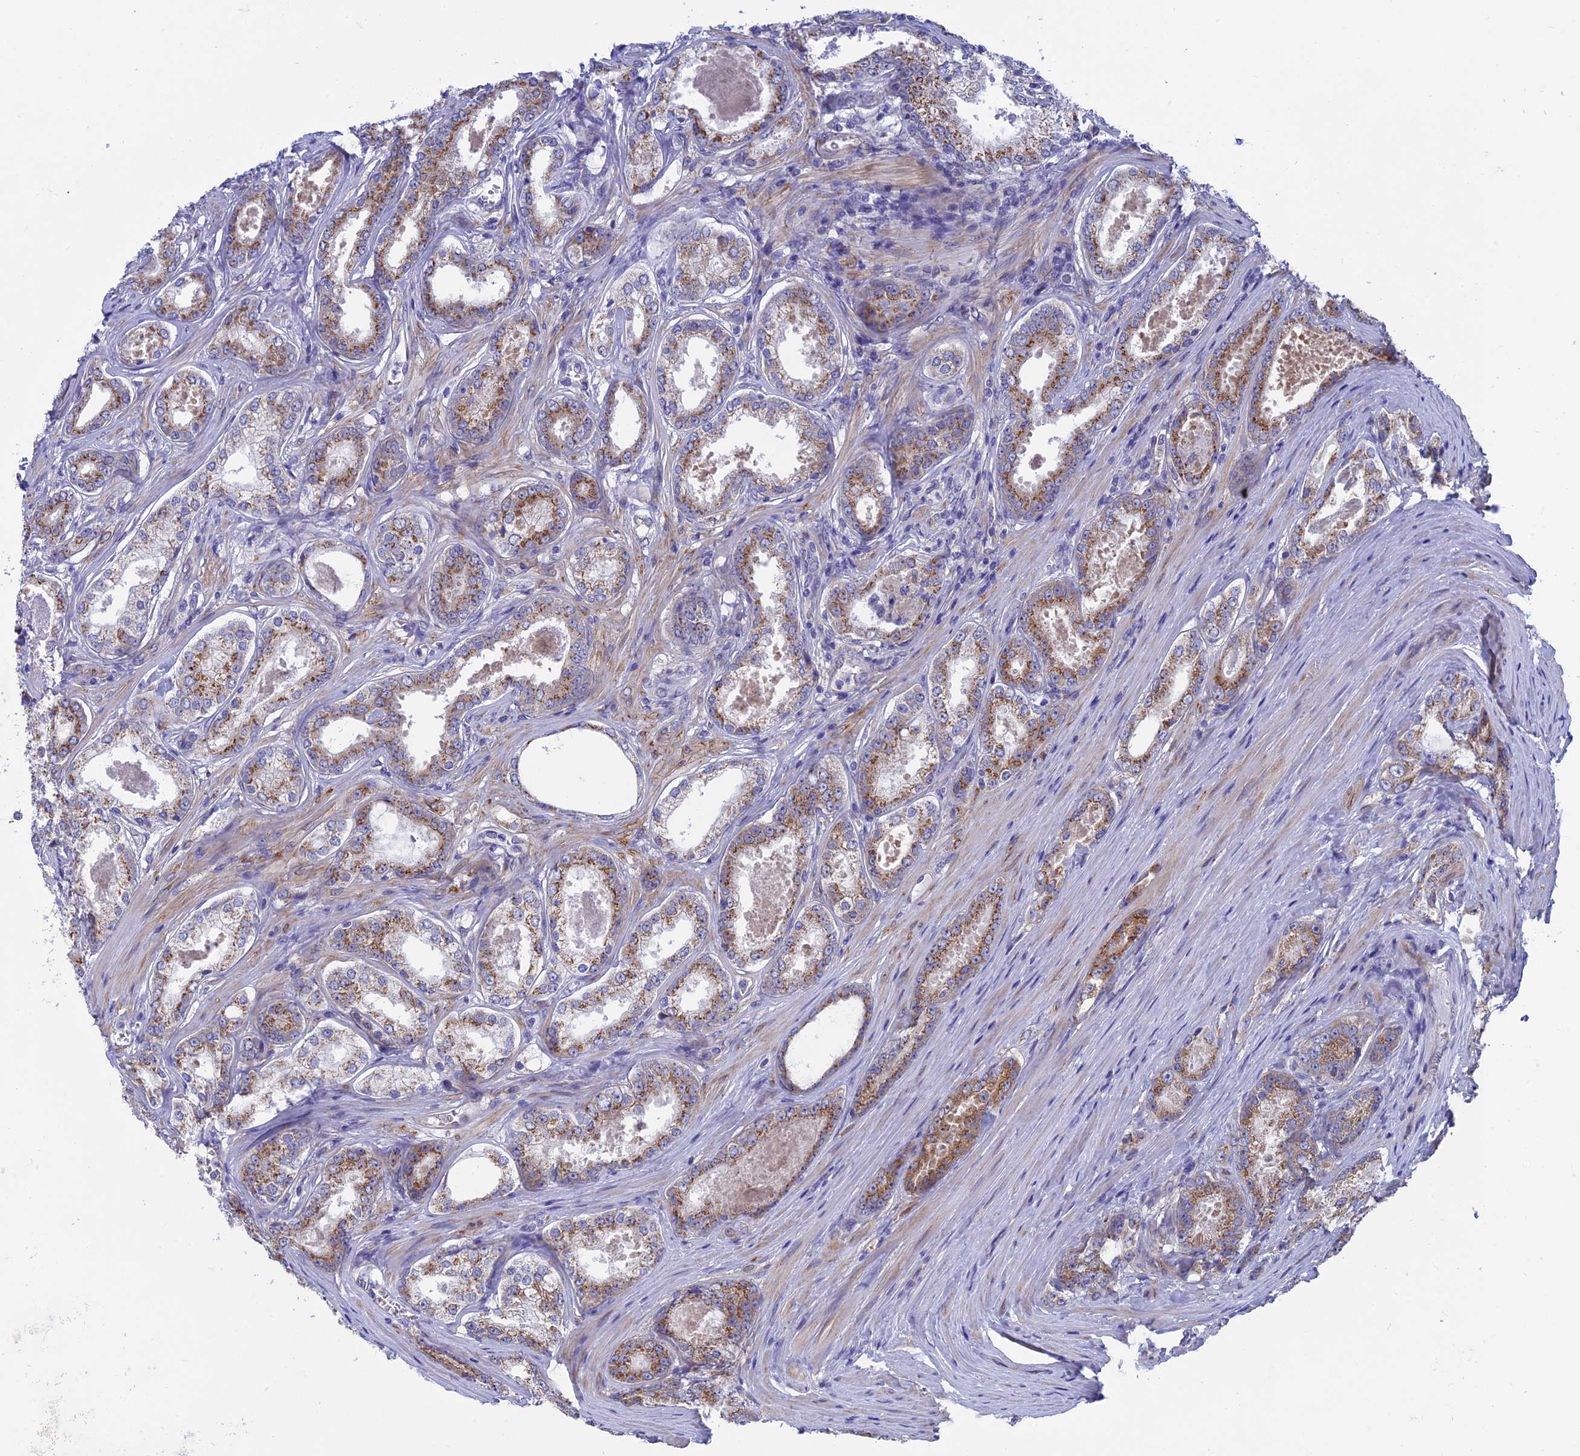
{"staining": {"intensity": "moderate", "quantity": ">75%", "location": "cytoplasmic/membranous"}, "tissue": "prostate cancer", "cell_type": "Tumor cells", "image_type": "cancer", "snomed": [{"axis": "morphology", "description": "Adenocarcinoma, Low grade"}, {"axis": "topography", "description": "Prostate"}], "caption": "Prostate cancer stained for a protein (brown) demonstrates moderate cytoplasmic/membranous positive staining in about >75% of tumor cells.", "gene": "AK4", "patient": {"sex": "male", "age": 68}}